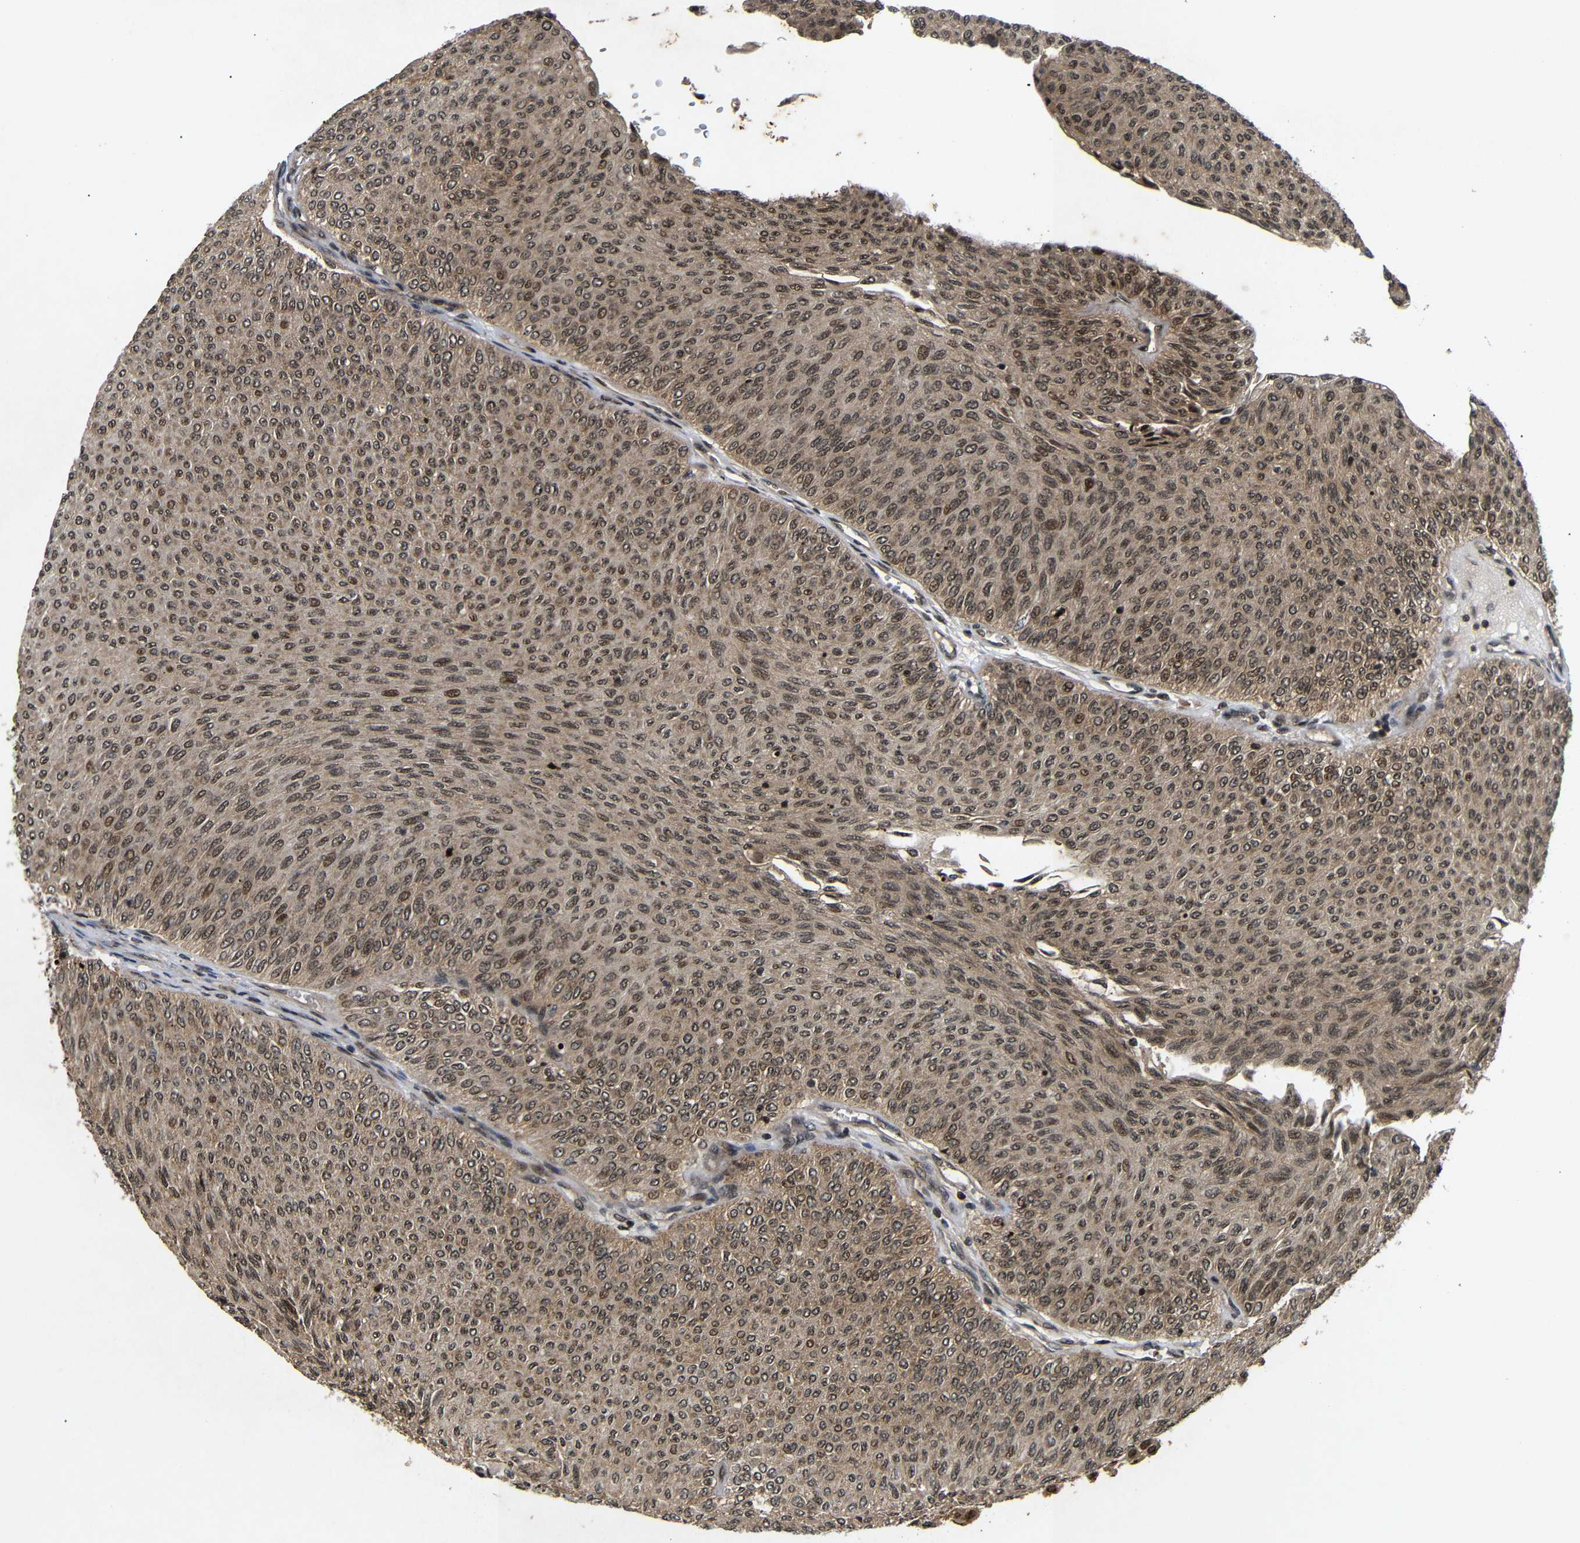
{"staining": {"intensity": "strong", "quantity": ">75%", "location": "cytoplasmic/membranous,nuclear"}, "tissue": "urothelial cancer", "cell_type": "Tumor cells", "image_type": "cancer", "snomed": [{"axis": "morphology", "description": "Urothelial carcinoma, Low grade"}, {"axis": "topography", "description": "Urinary bladder"}], "caption": "Protein expression by immunohistochemistry (IHC) reveals strong cytoplasmic/membranous and nuclear expression in about >75% of tumor cells in urothelial carcinoma (low-grade).", "gene": "KIF23", "patient": {"sex": "male", "age": 78}}